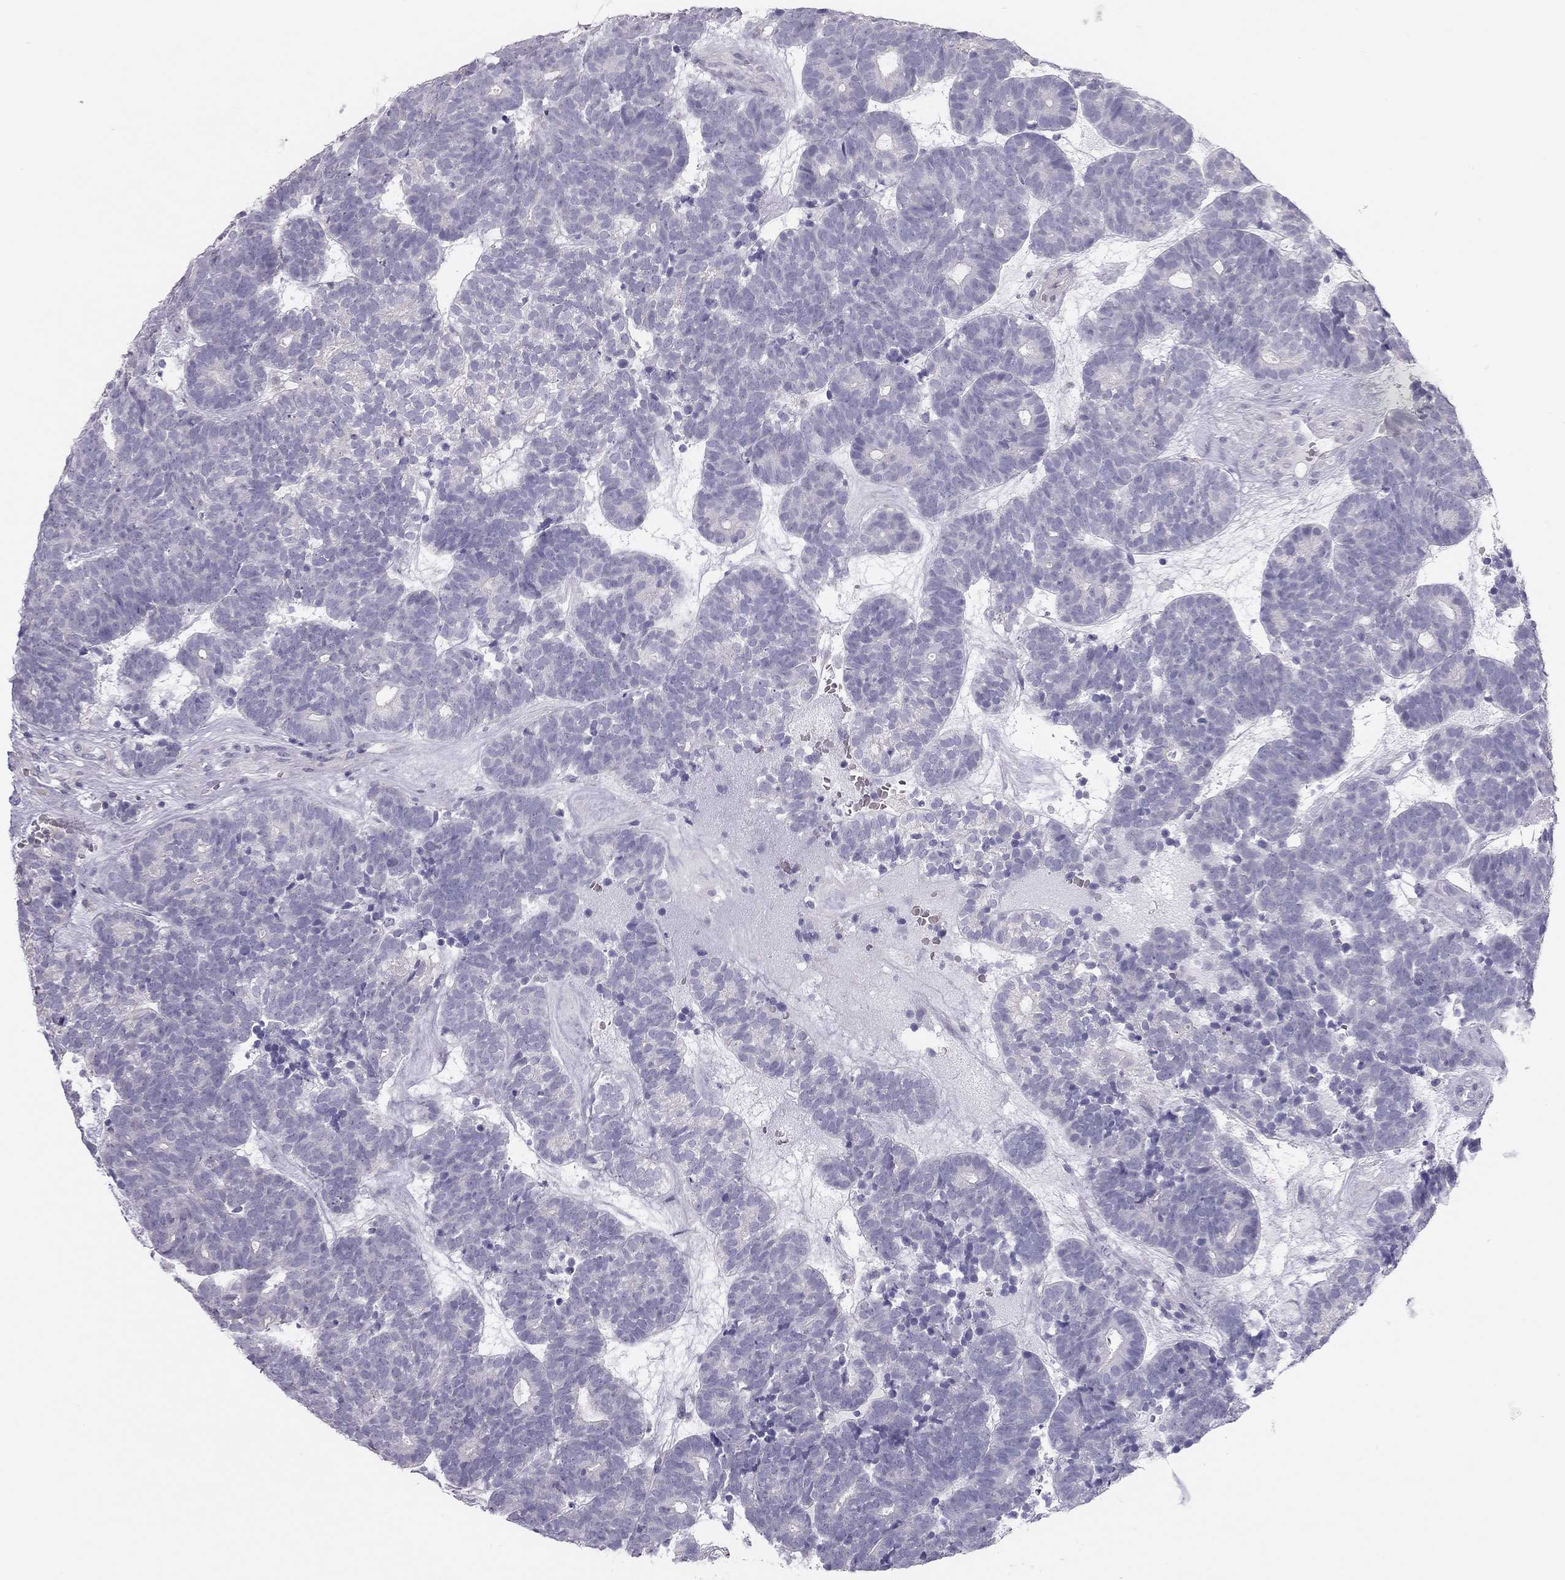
{"staining": {"intensity": "negative", "quantity": "none", "location": "none"}, "tissue": "head and neck cancer", "cell_type": "Tumor cells", "image_type": "cancer", "snomed": [{"axis": "morphology", "description": "Adenocarcinoma, NOS"}, {"axis": "topography", "description": "Head-Neck"}], "caption": "This micrograph is of head and neck cancer (adenocarcinoma) stained with immunohistochemistry (IHC) to label a protein in brown with the nuclei are counter-stained blue. There is no expression in tumor cells.", "gene": "SPATA12", "patient": {"sex": "female", "age": 81}}